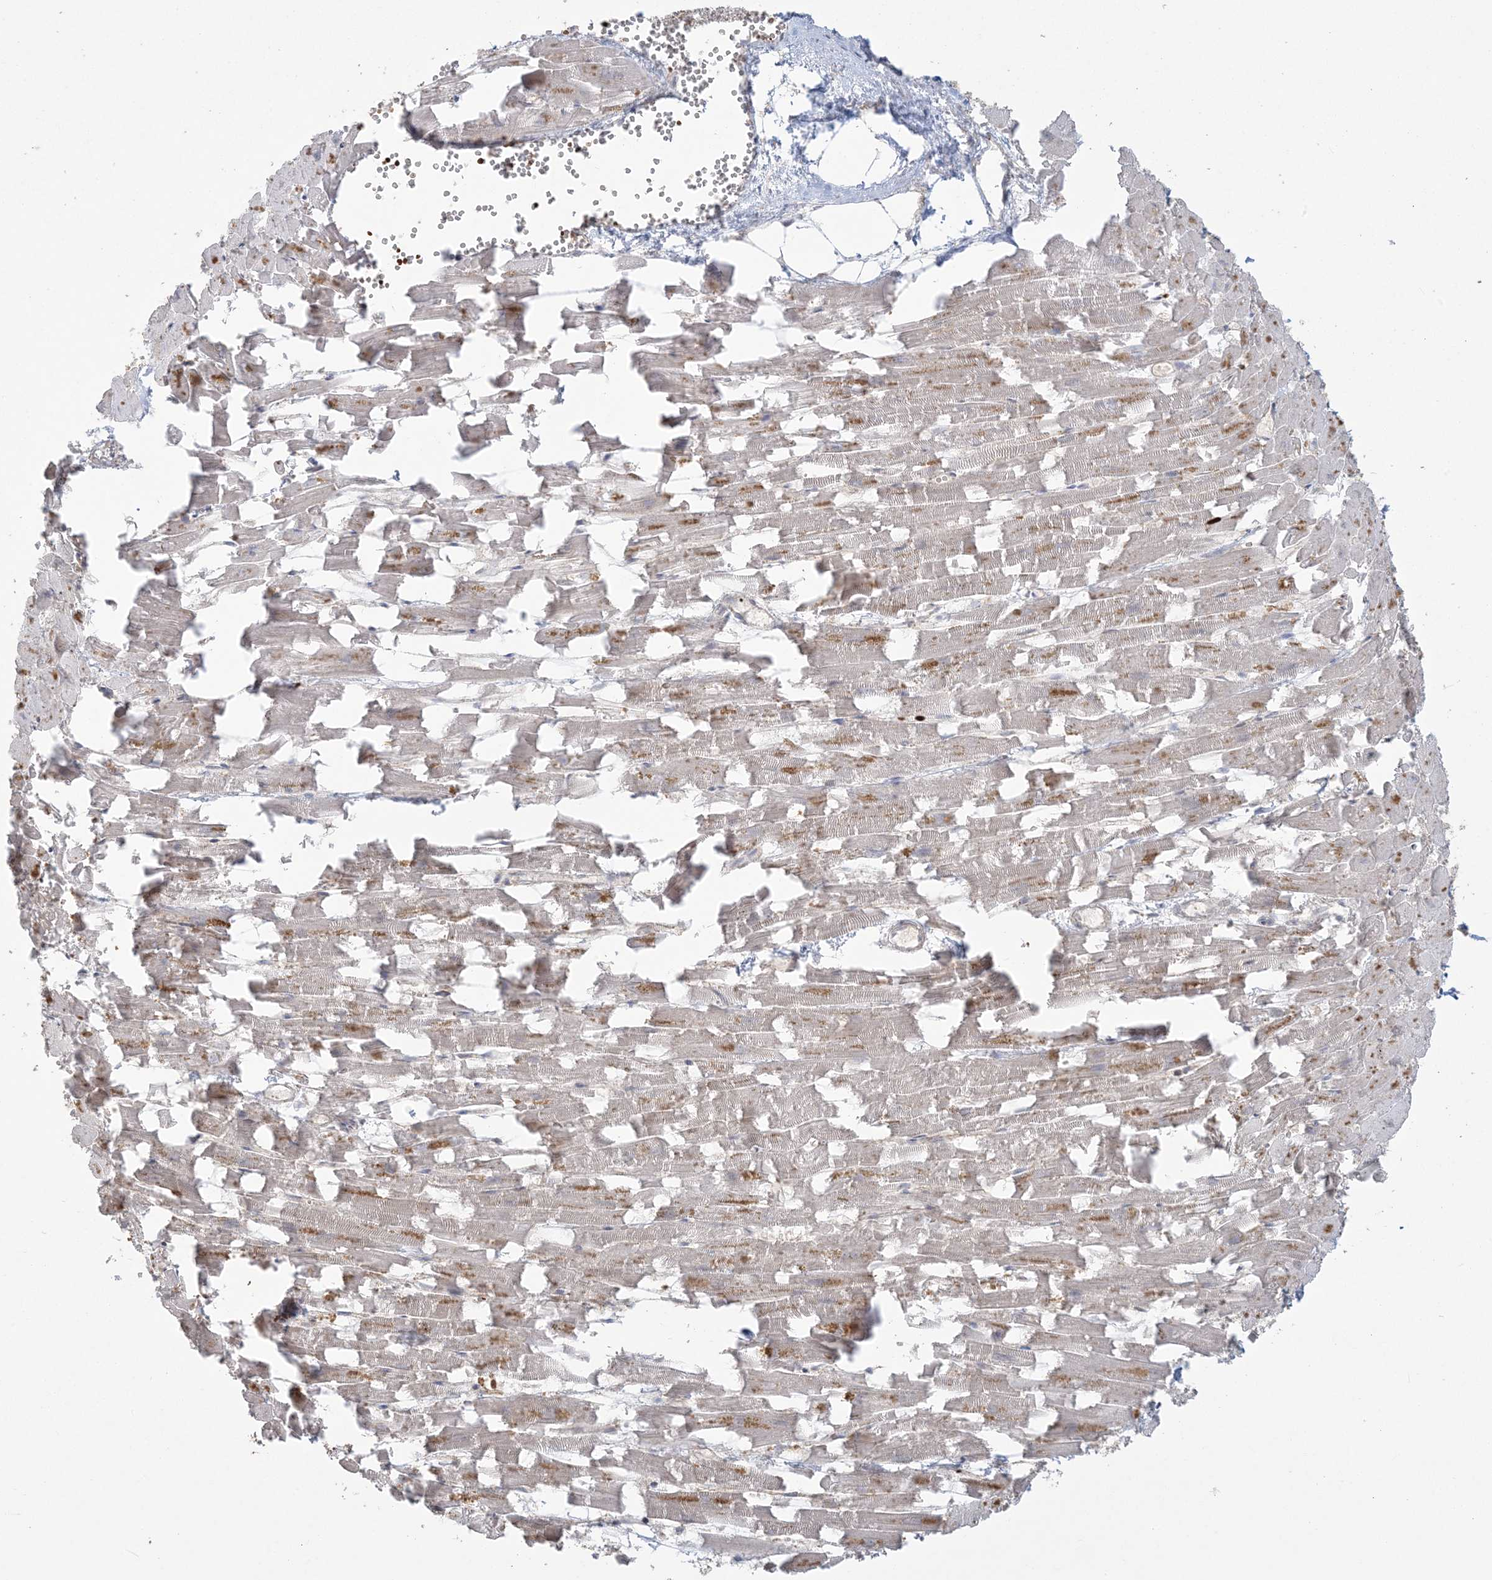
{"staining": {"intensity": "moderate", "quantity": "25%-75%", "location": "cytoplasmic/membranous,nuclear"}, "tissue": "heart muscle", "cell_type": "Cardiomyocytes", "image_type": "normal", "snomed": [{"axis": "morphology", "description": "Normal tissue, NOS"}, {"axis": "topography", "description": "Heart"}], "caption": "Cardiomyocytes show moderate cytoplasmic/membranous,nuclear staining in approximately 25%-75% of cells in unremarkable heart muscle.", "gene": "ABCF3", "patient": {"sex": "female", "age": 64}}